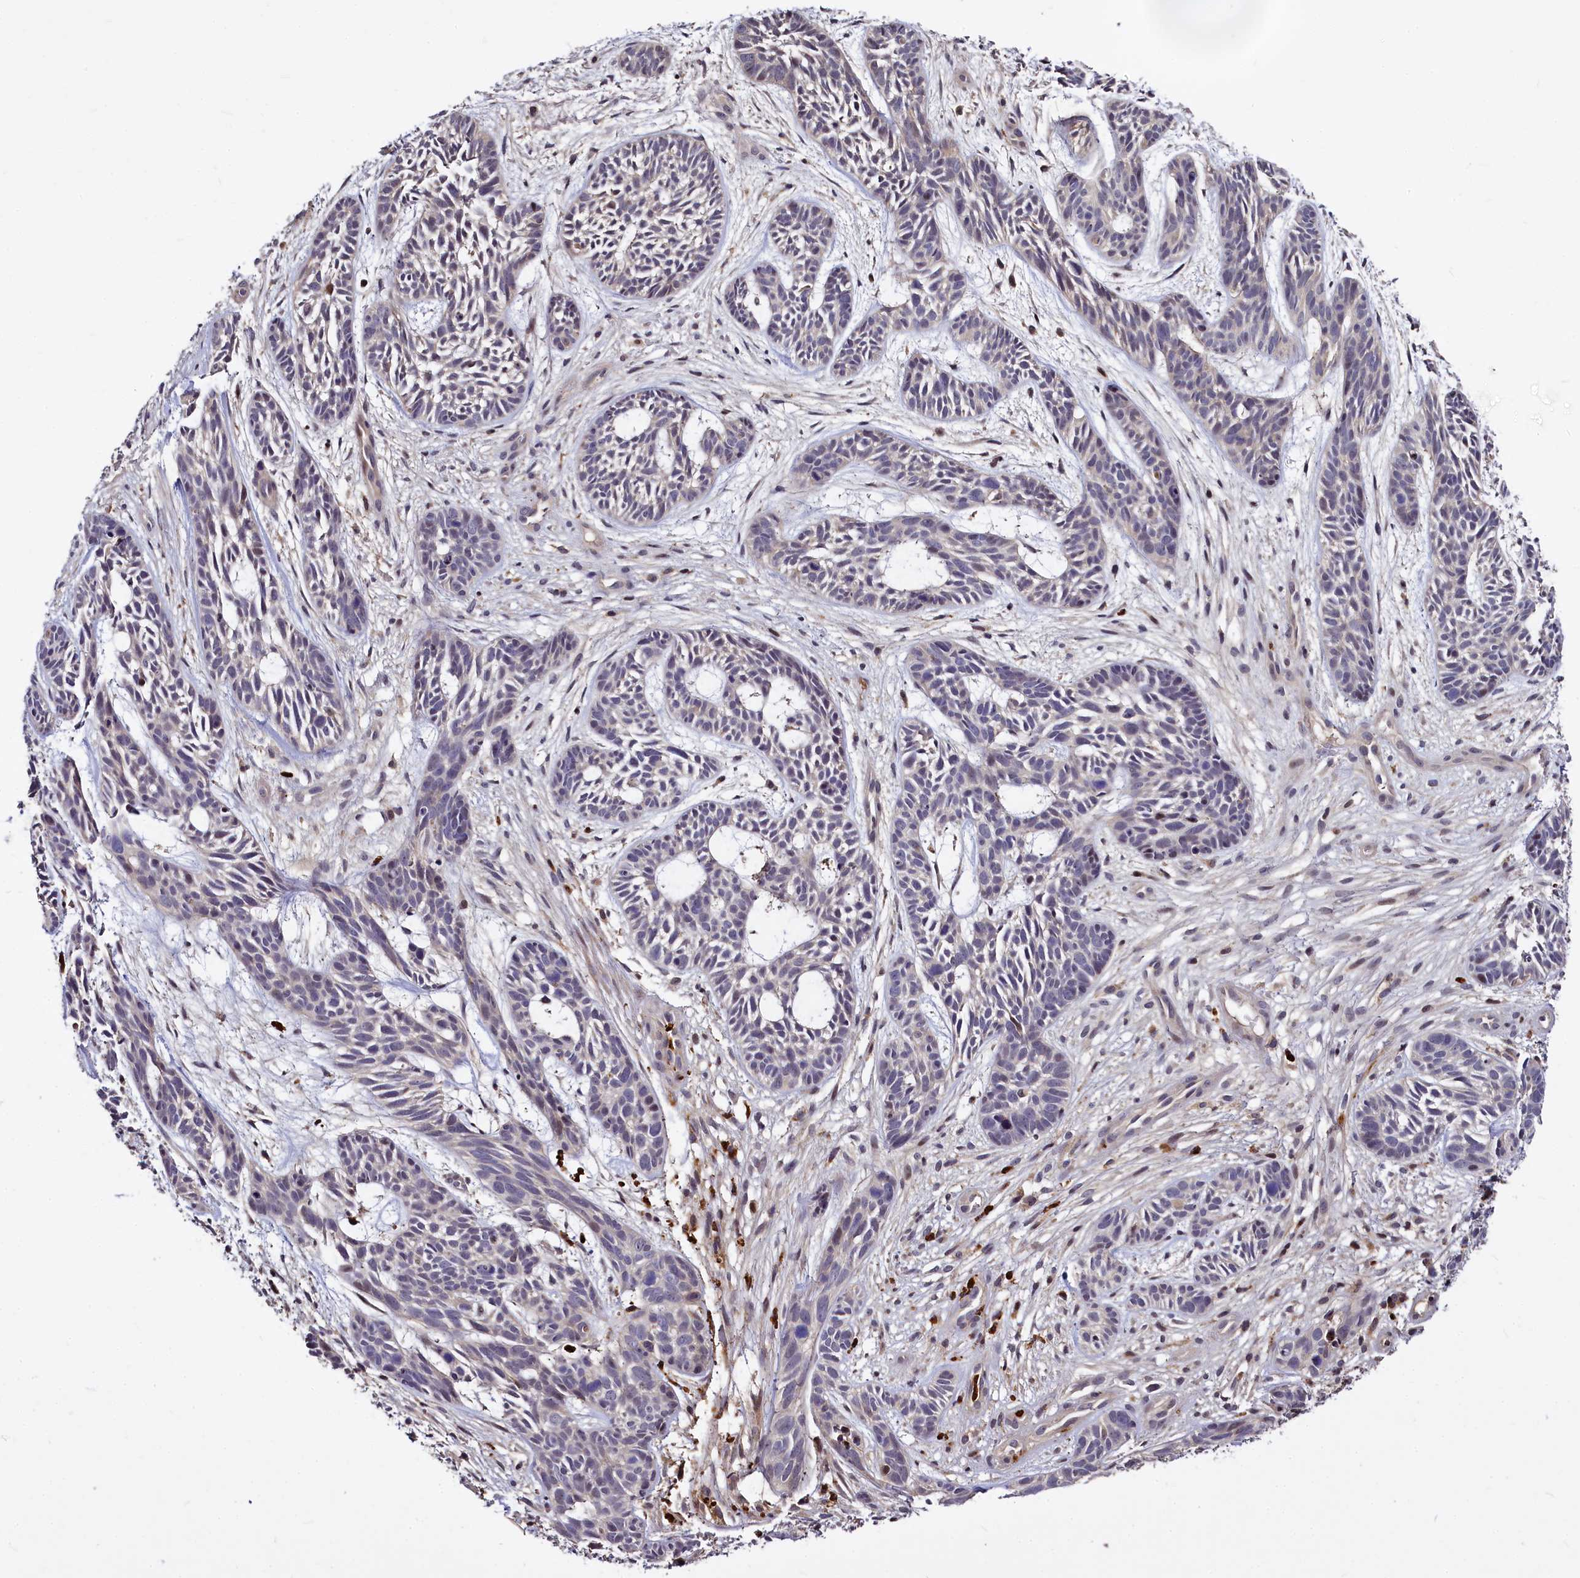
{"staining": {"intensity": "negative", "quantity": "none", "location": "none"}, "tissue": "skin cancer", "cell_type": "Tumor cells", "image_type": "cancer", "snomed": [{"axis": "morphology", "description": "Basal cell carcinoma"}, {"axis": "topography", "description": "Skin"}], "caption": "Tumor cells are negative for brown protein staining in skin cancer (basal cell carcinoma).", "gene": "ATG101", "patient": {"sex": "male", "age": 89}}